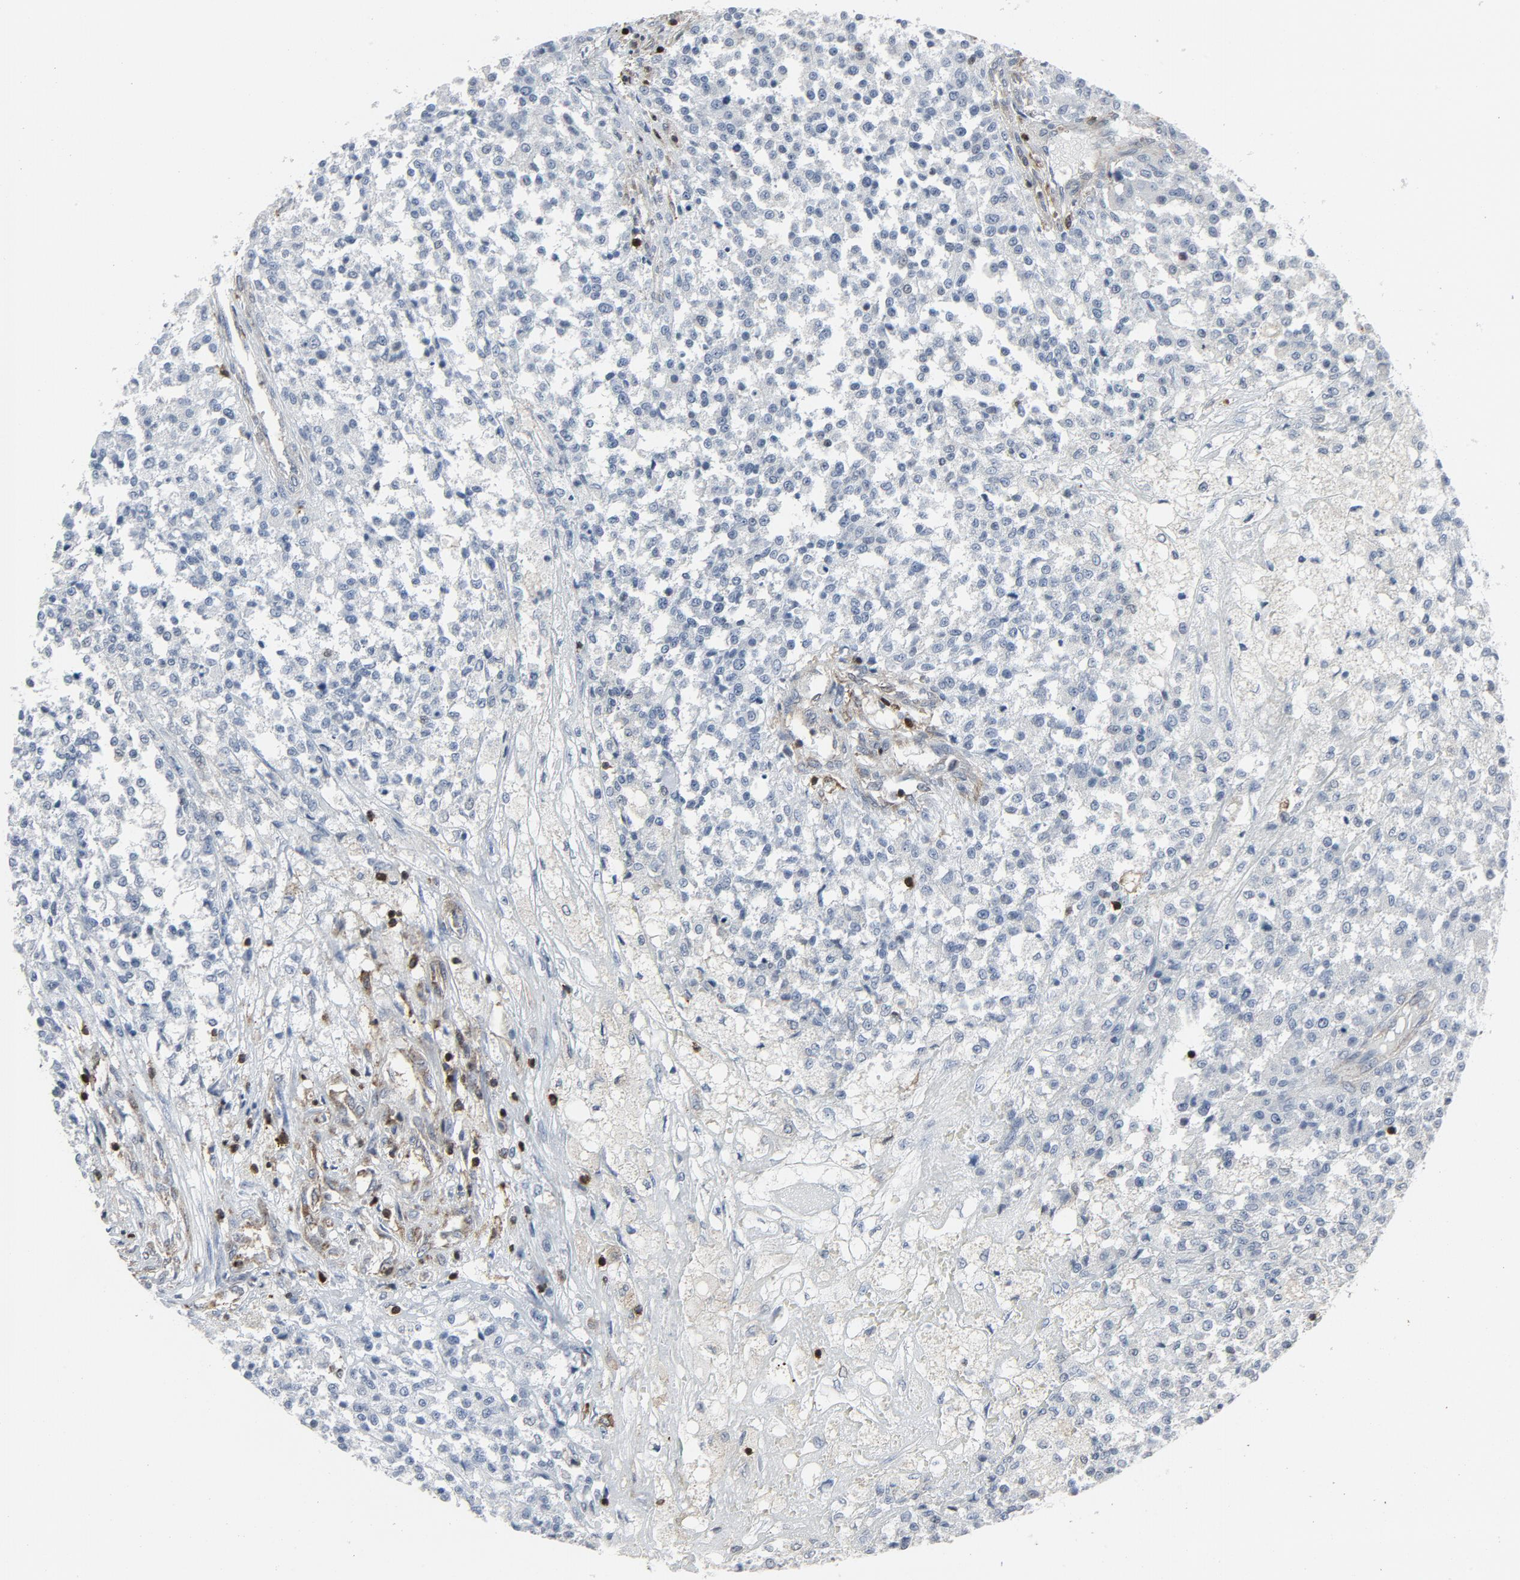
{"staining": {"intensity": "negative", "quantity": "none", "location": "none"}, "tissue": "testis cancer", "cell_type": "Tumor cells", "image_type": "cancer", "snomed": [{"axis": "morphology", "description": "Seminoma, NOS"}, {"axis": "topography", "description": "Testis"}], "caption": "Immunohistochemistry image of neoplastic tissue: testis seminoma stained with DAB (3,3'-diaminobenzidine) demonstrates no significant protein expression in tumor cells. (Stains: DAB (3,3'-diaminobenzidine) IHC with hematoxylin counter stain, Microscopy: brightfield microscopy at high magnification).", "gene": "LCP2", "patient": {"sex": "male", "age": 59}}